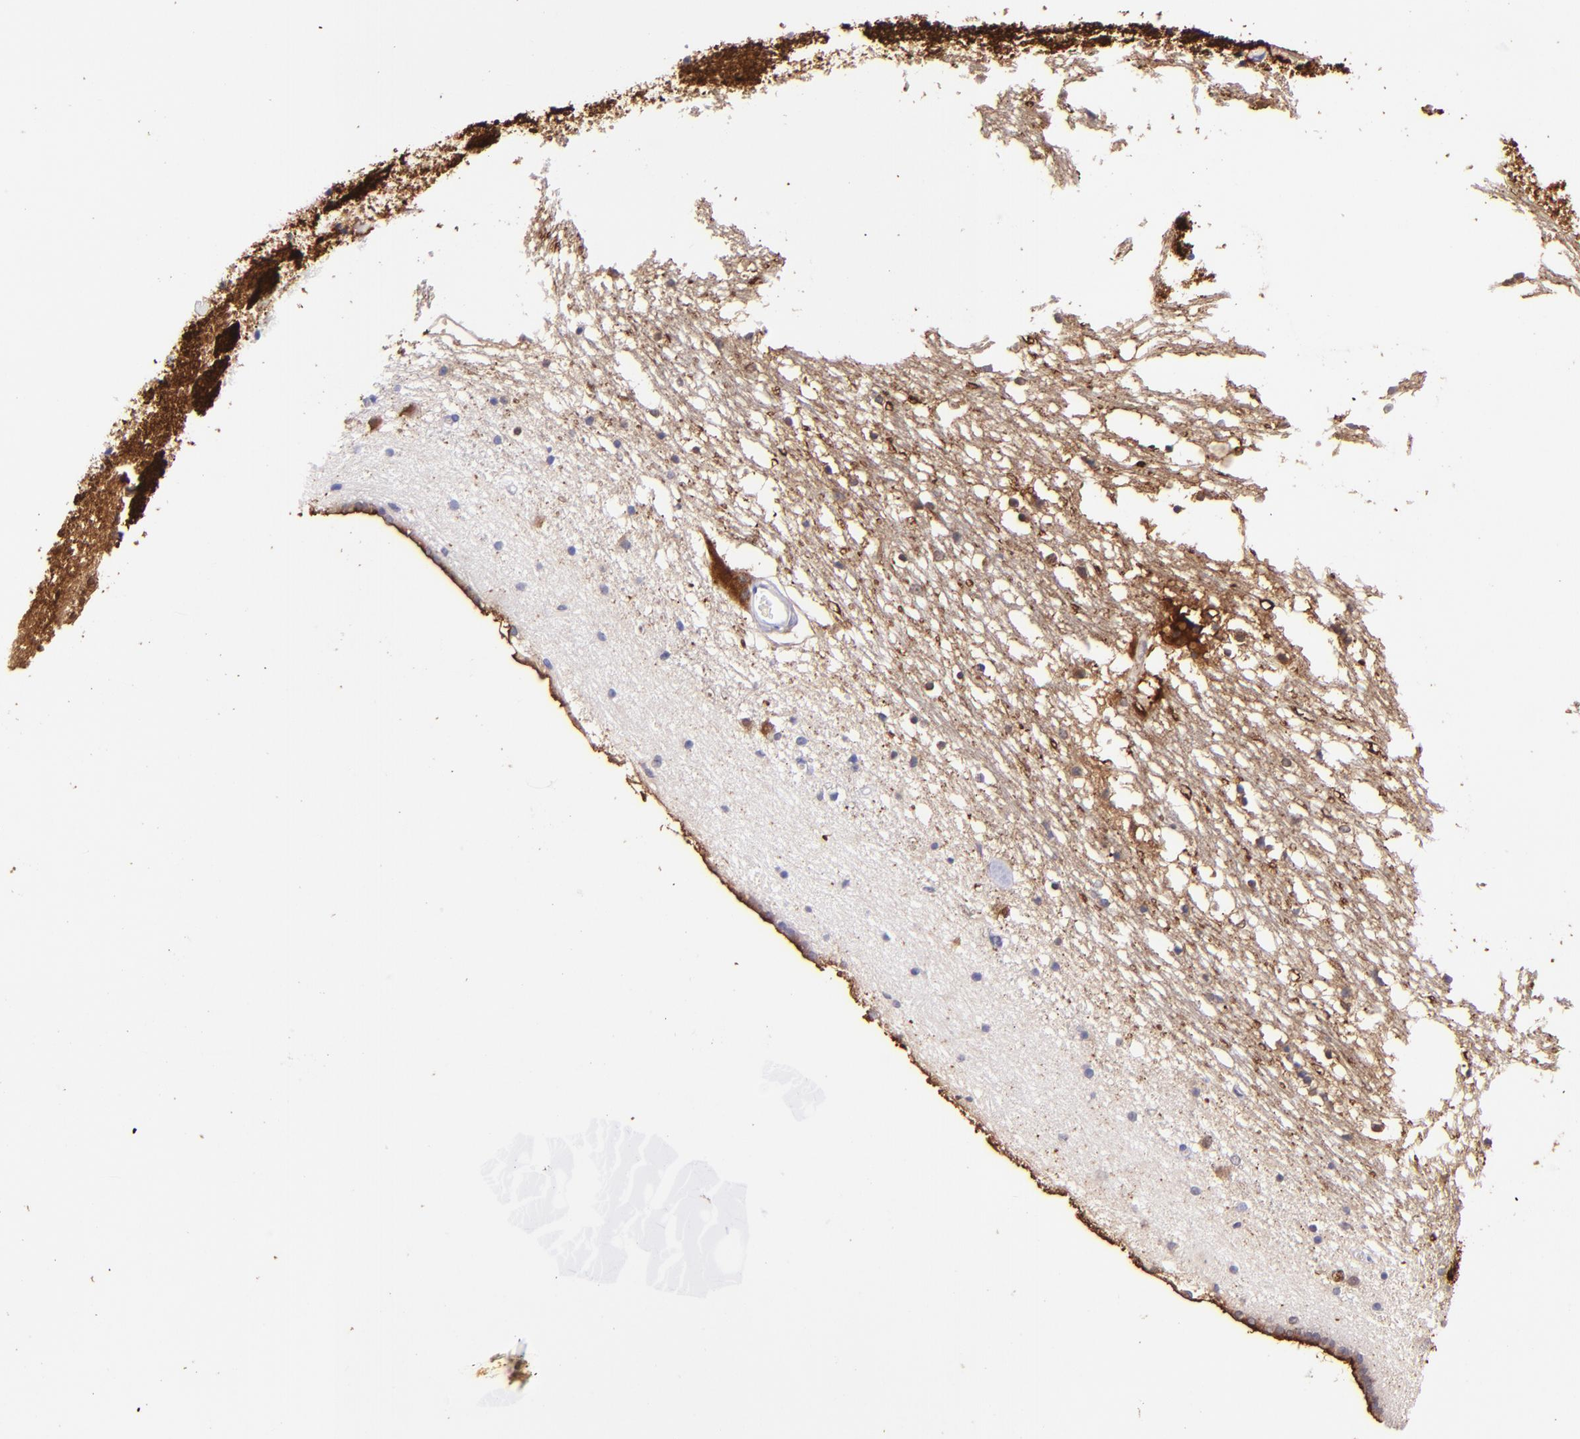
{"staining": {"intensity": "negative", "quantity": "none", "location": "none"}, "tissue": "caudate", "cell_type": "Glial cells", "image_type": "normal", "snomed": [{"axis": "morphology", "description": "Normal tissue, NOS"}, {"axis": "topography", "description": "Lateral ventricle wall"}], "caption": "DAB (3,3'-diaminobenzidine) immunohistochemical staining of benign caudate displays no significant positivity in glial cells. Nuclei are stained in blue.", "gene": "UCHL1", "patient": {"sex": "male", "age": 45}}